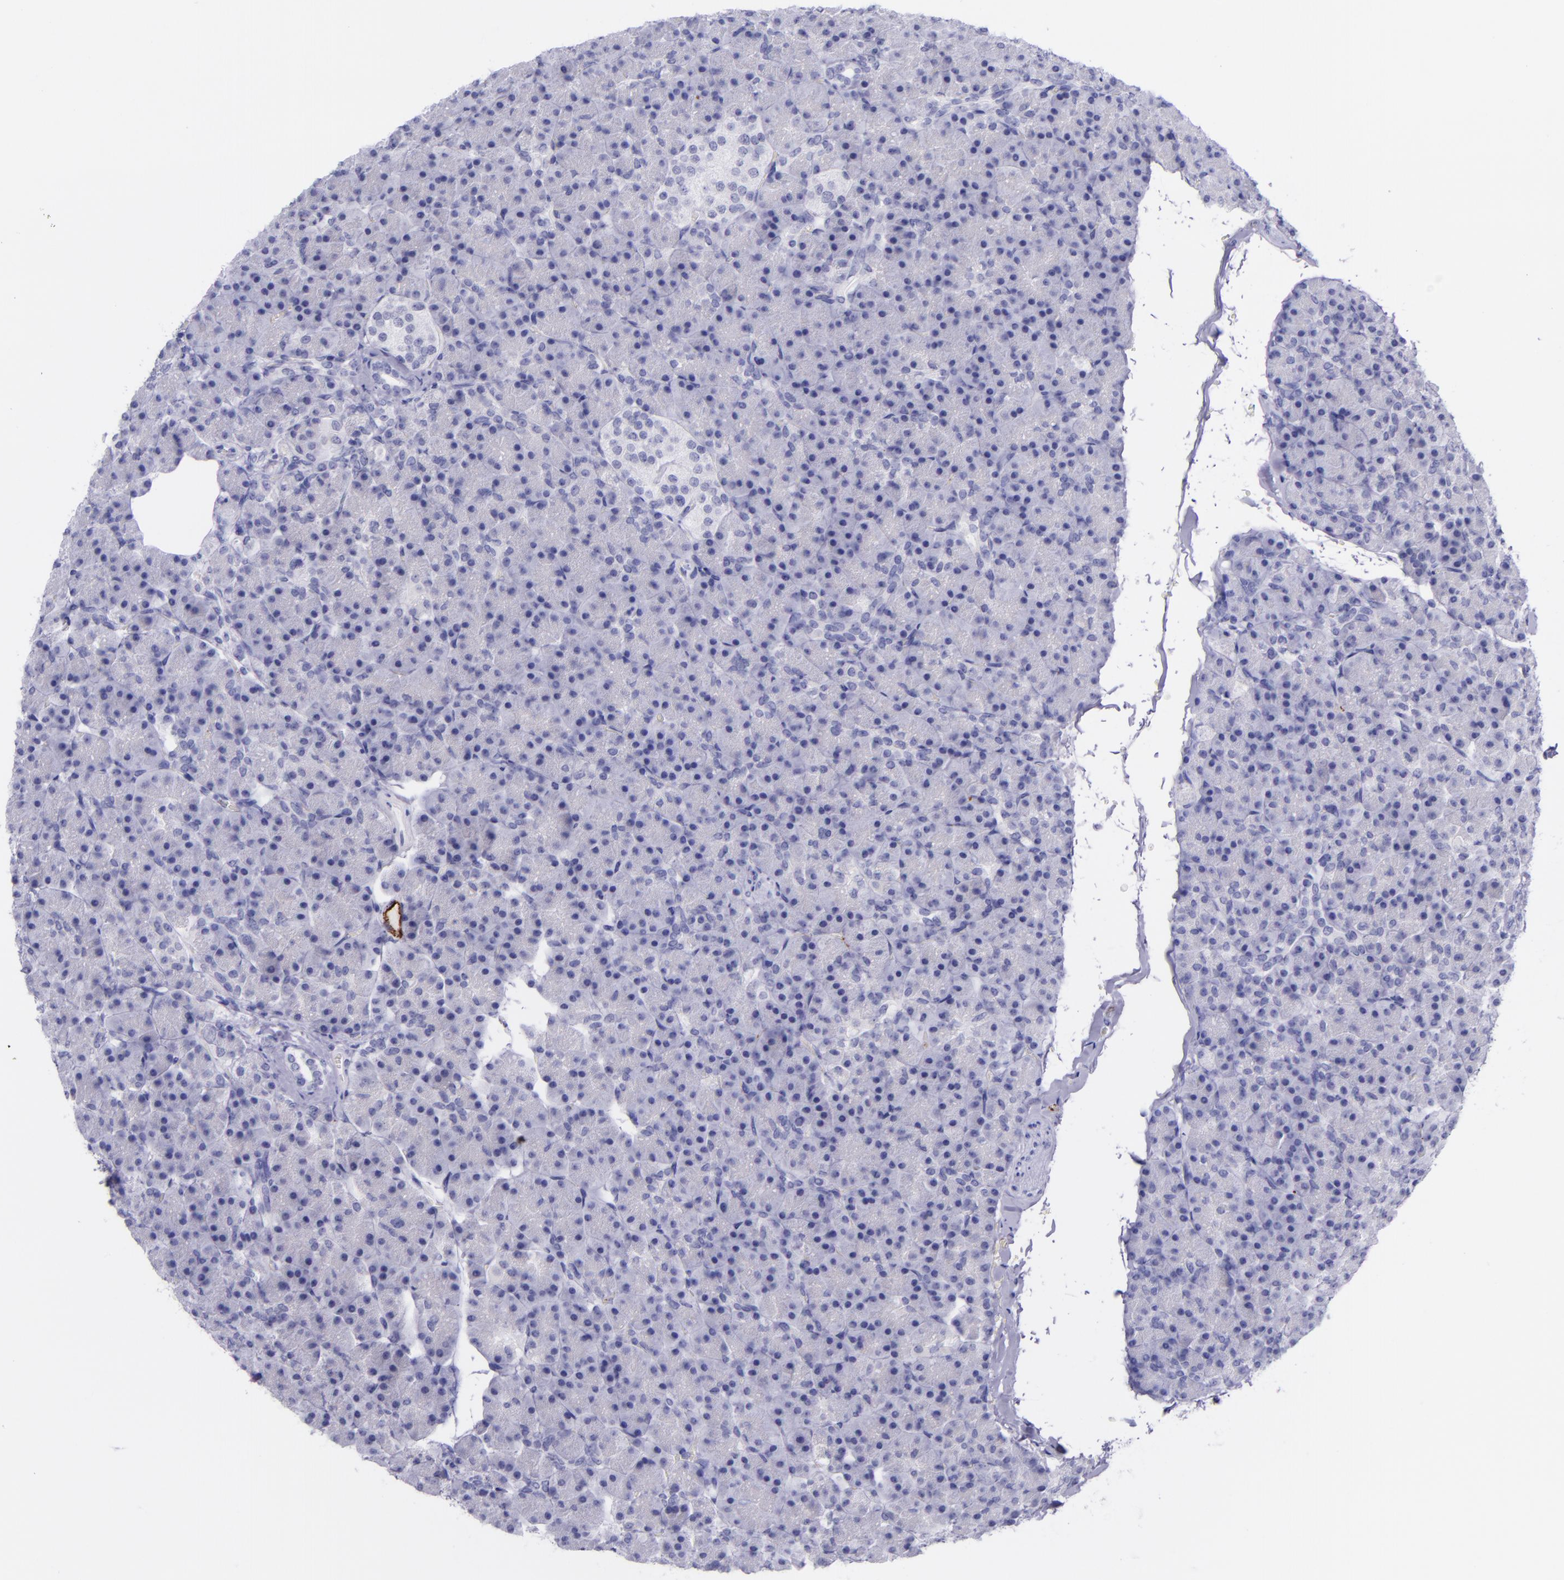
{"staining": {"intensity": "negative", "quantity": "none", "location": "none"}, "tissue": "pancreas", "cell_type": "Exocrine glandular cells", "image_type": "normal", "snomed": [{"axis": "morphology", "description": "Normal tissue, NOS"}, {"axis": "topography", "description": "Pancreas"}], "caption": "IHC photomicrograph of normal human pancreas stained for a protein (brown), which exhibits no expression in exocrine glandular cells. The staining is performed using DAB brown chromogen with nuclei counter-stained in using hematoxylin.", "gene": "SELE", "patient": {"sex": "female", "age": 43}}